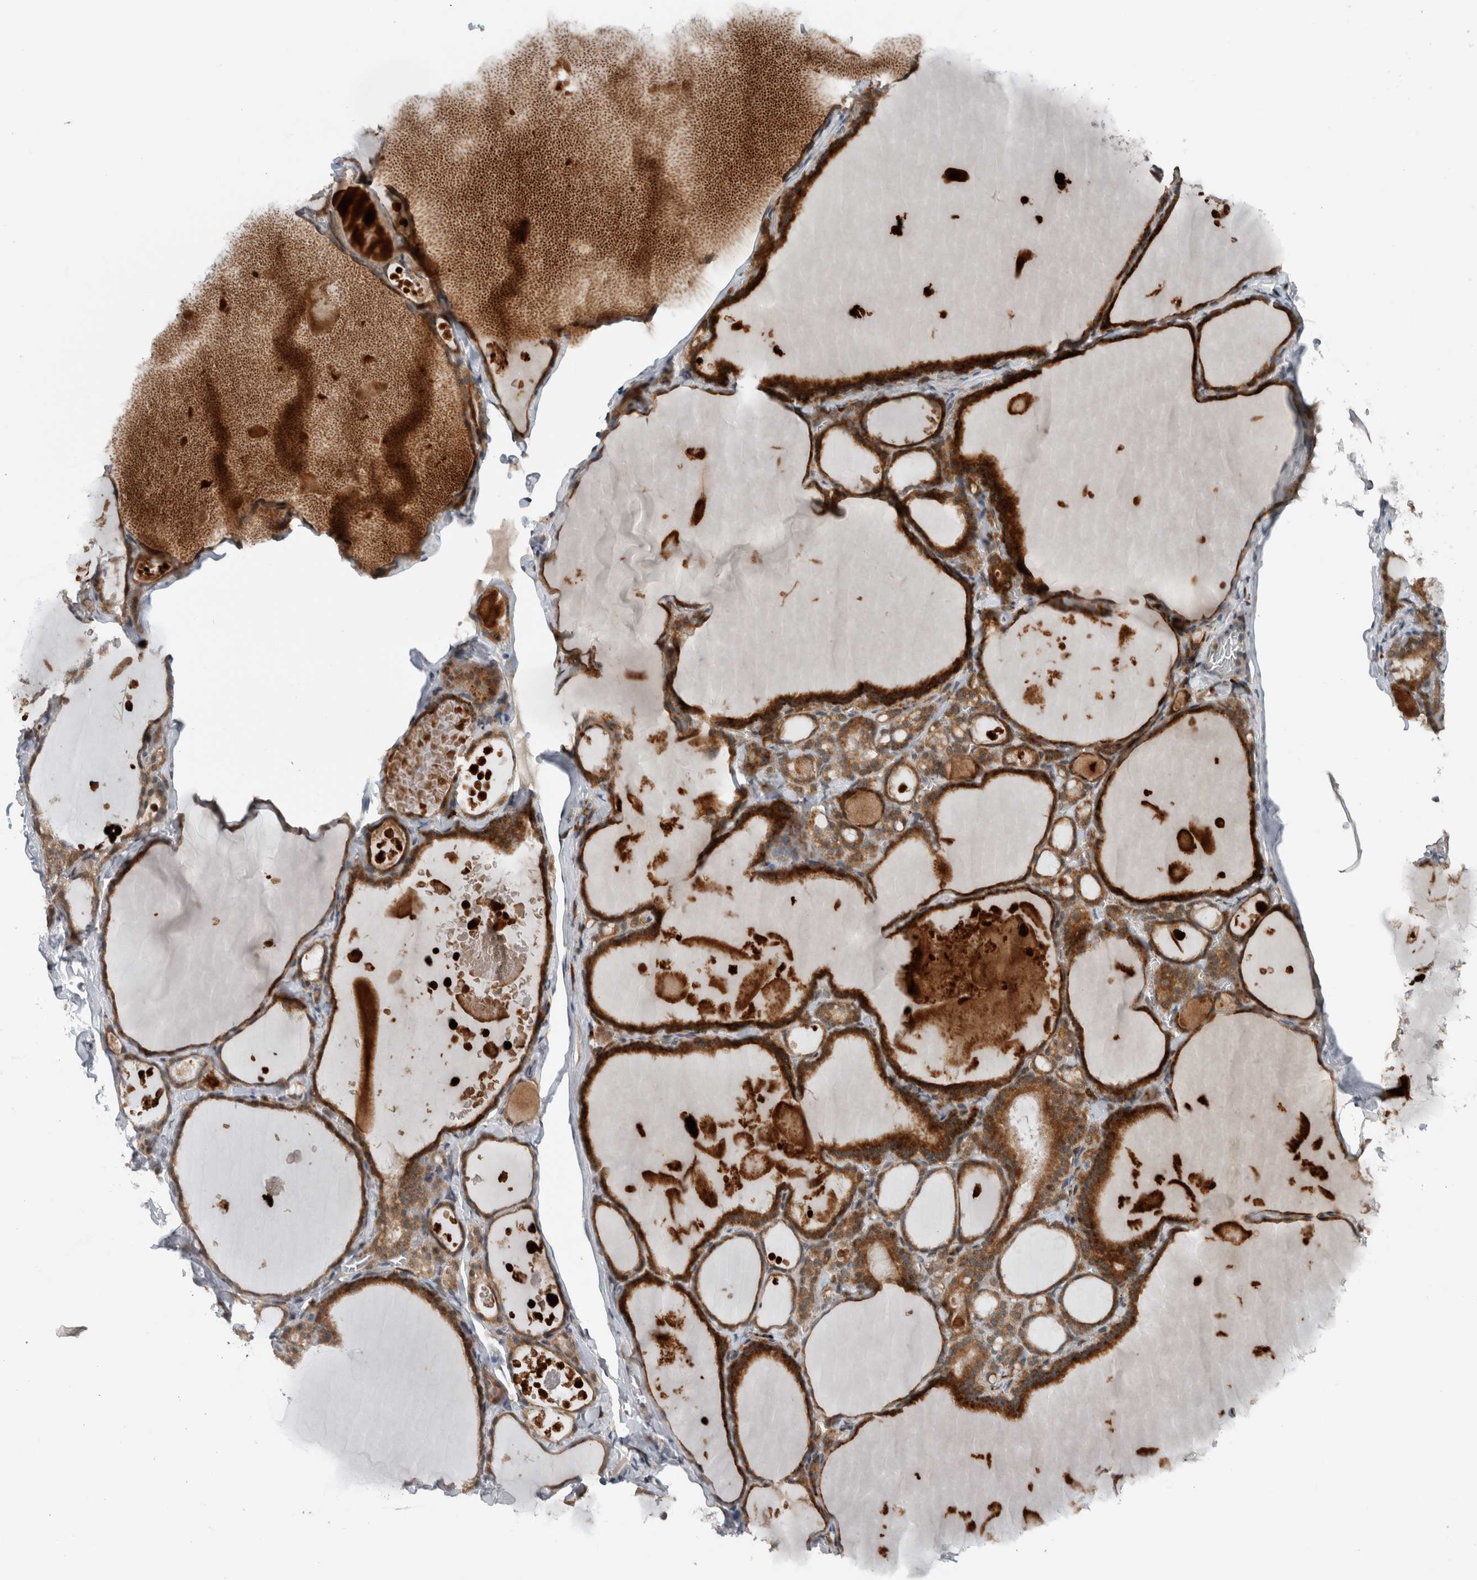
{"staining": {"intensity": "strong", "quantity": ">75%", "location": "cytoplasmic/membranous"}, "tissue": "thyroid gland", "cell_type": "Glandular cells", "image_type": "normal", "snomed": [{"axis": "morphology", "description": "Normal tissue, NOS"}, {"axis": "topography", "description": "Thyroid gland"}], "caption": "Immunohistochemistry micrograph of normal thyroid gland: human thyroid gland stained using IHC displays high levels of strong protein expression localized specifically in the cytoplasmic/membranous of glandular cells, appearing as a cytoplasmic/membranous brown color.", "gene": "GBA2", "patient": {"sex": "male", "age": 56}}